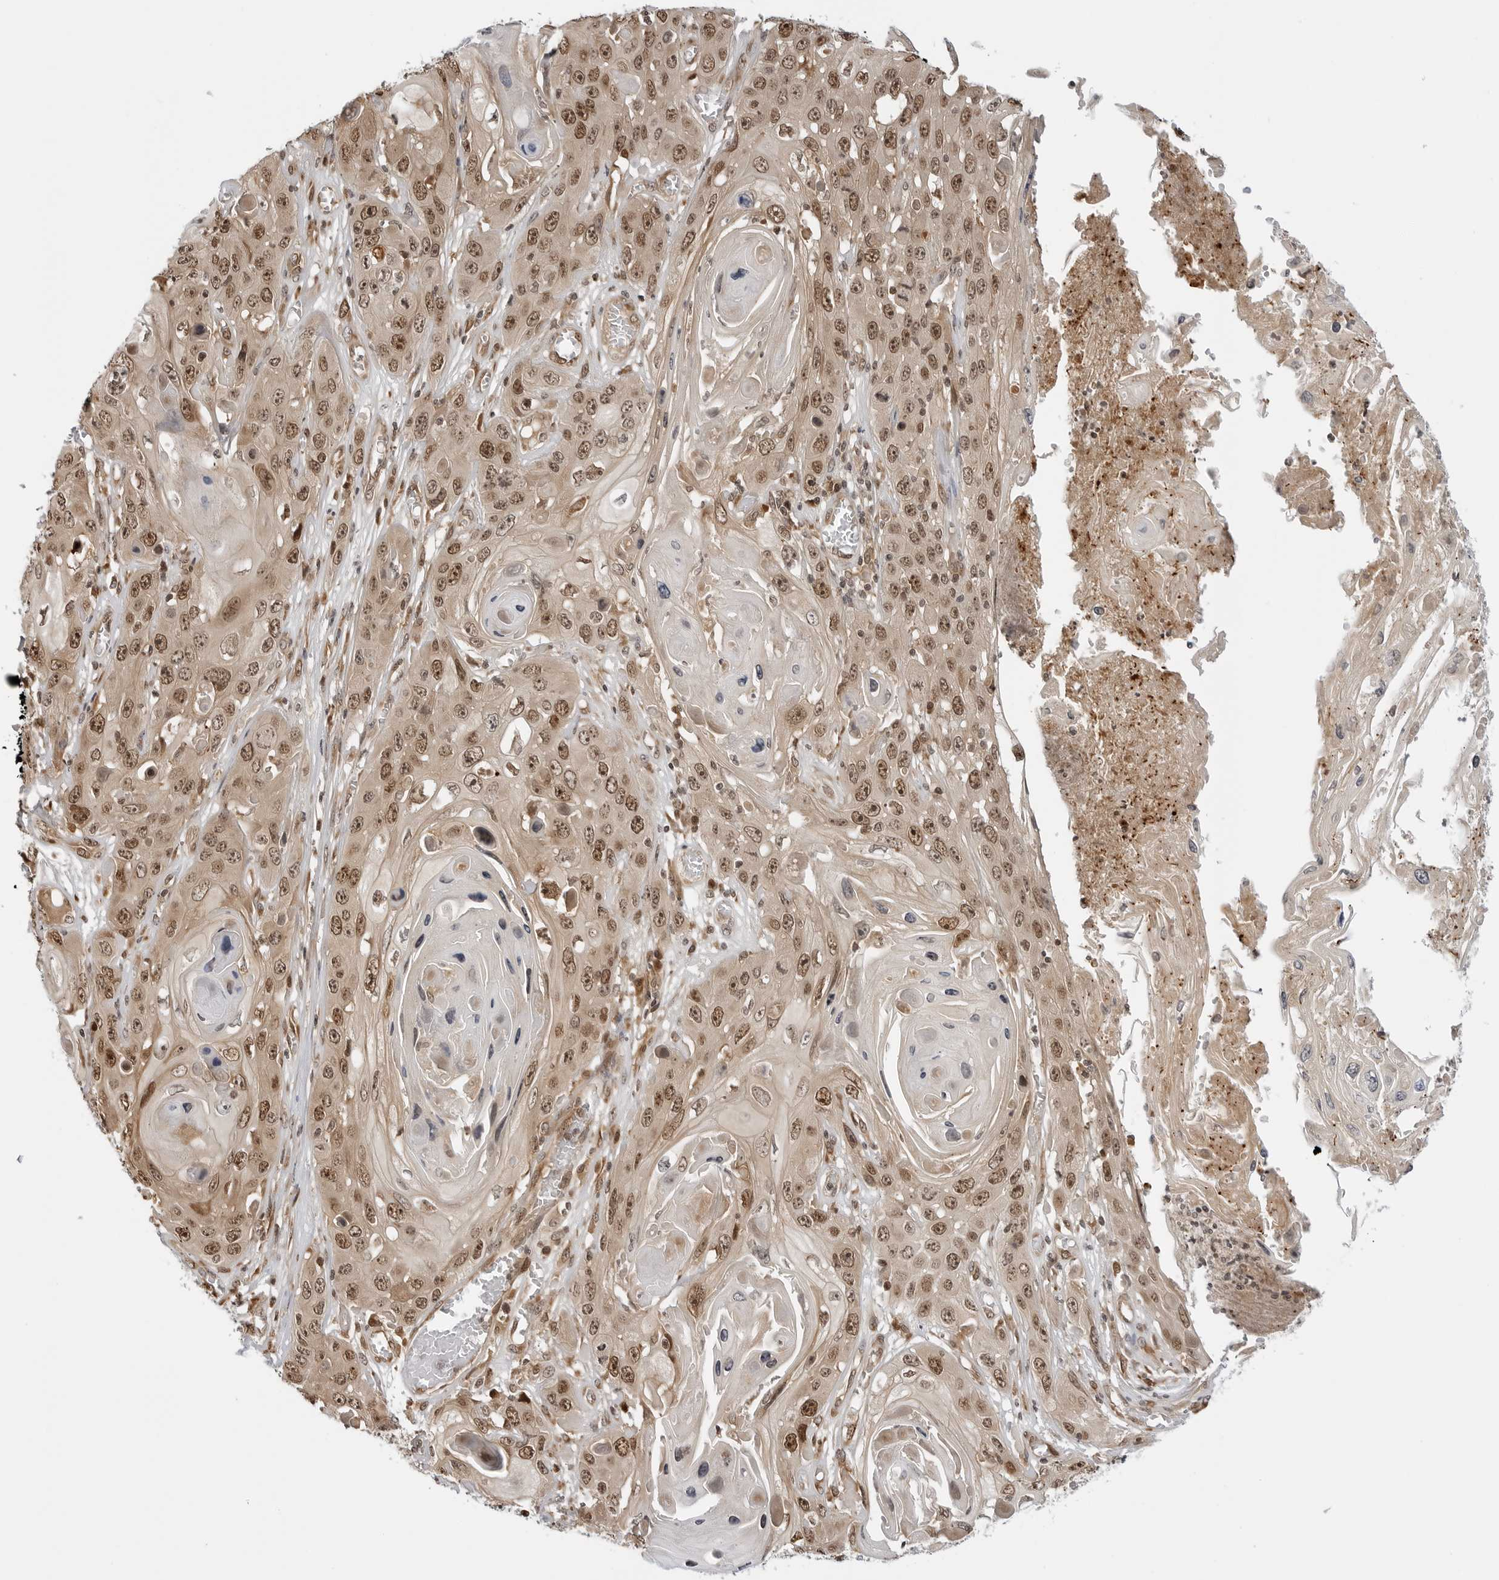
{"staining": {"intensity": "moderate", "quantity": ">75%", "location": "cytoplasmic/membranous,nuclear"}, "tissue": "skin cancer", "cell_type": "Tumor cells", "image_type": "cancer", "snomed": [{"axis": "morphology", "description": "Squamous cell carcinoma, NOS"}, {"axis": "topography", "description": "Skin"}], "caption": "Squamous cell carcinoma (skin) stained for a protein displays moderate cytoplasmic/membranous and nuclear positivity in tumor cells. (DAB = brown stain, brightfield microscopy at high magnification).", "gene": "TIPRL", "patient": {"sex": "male", "age": 55}}